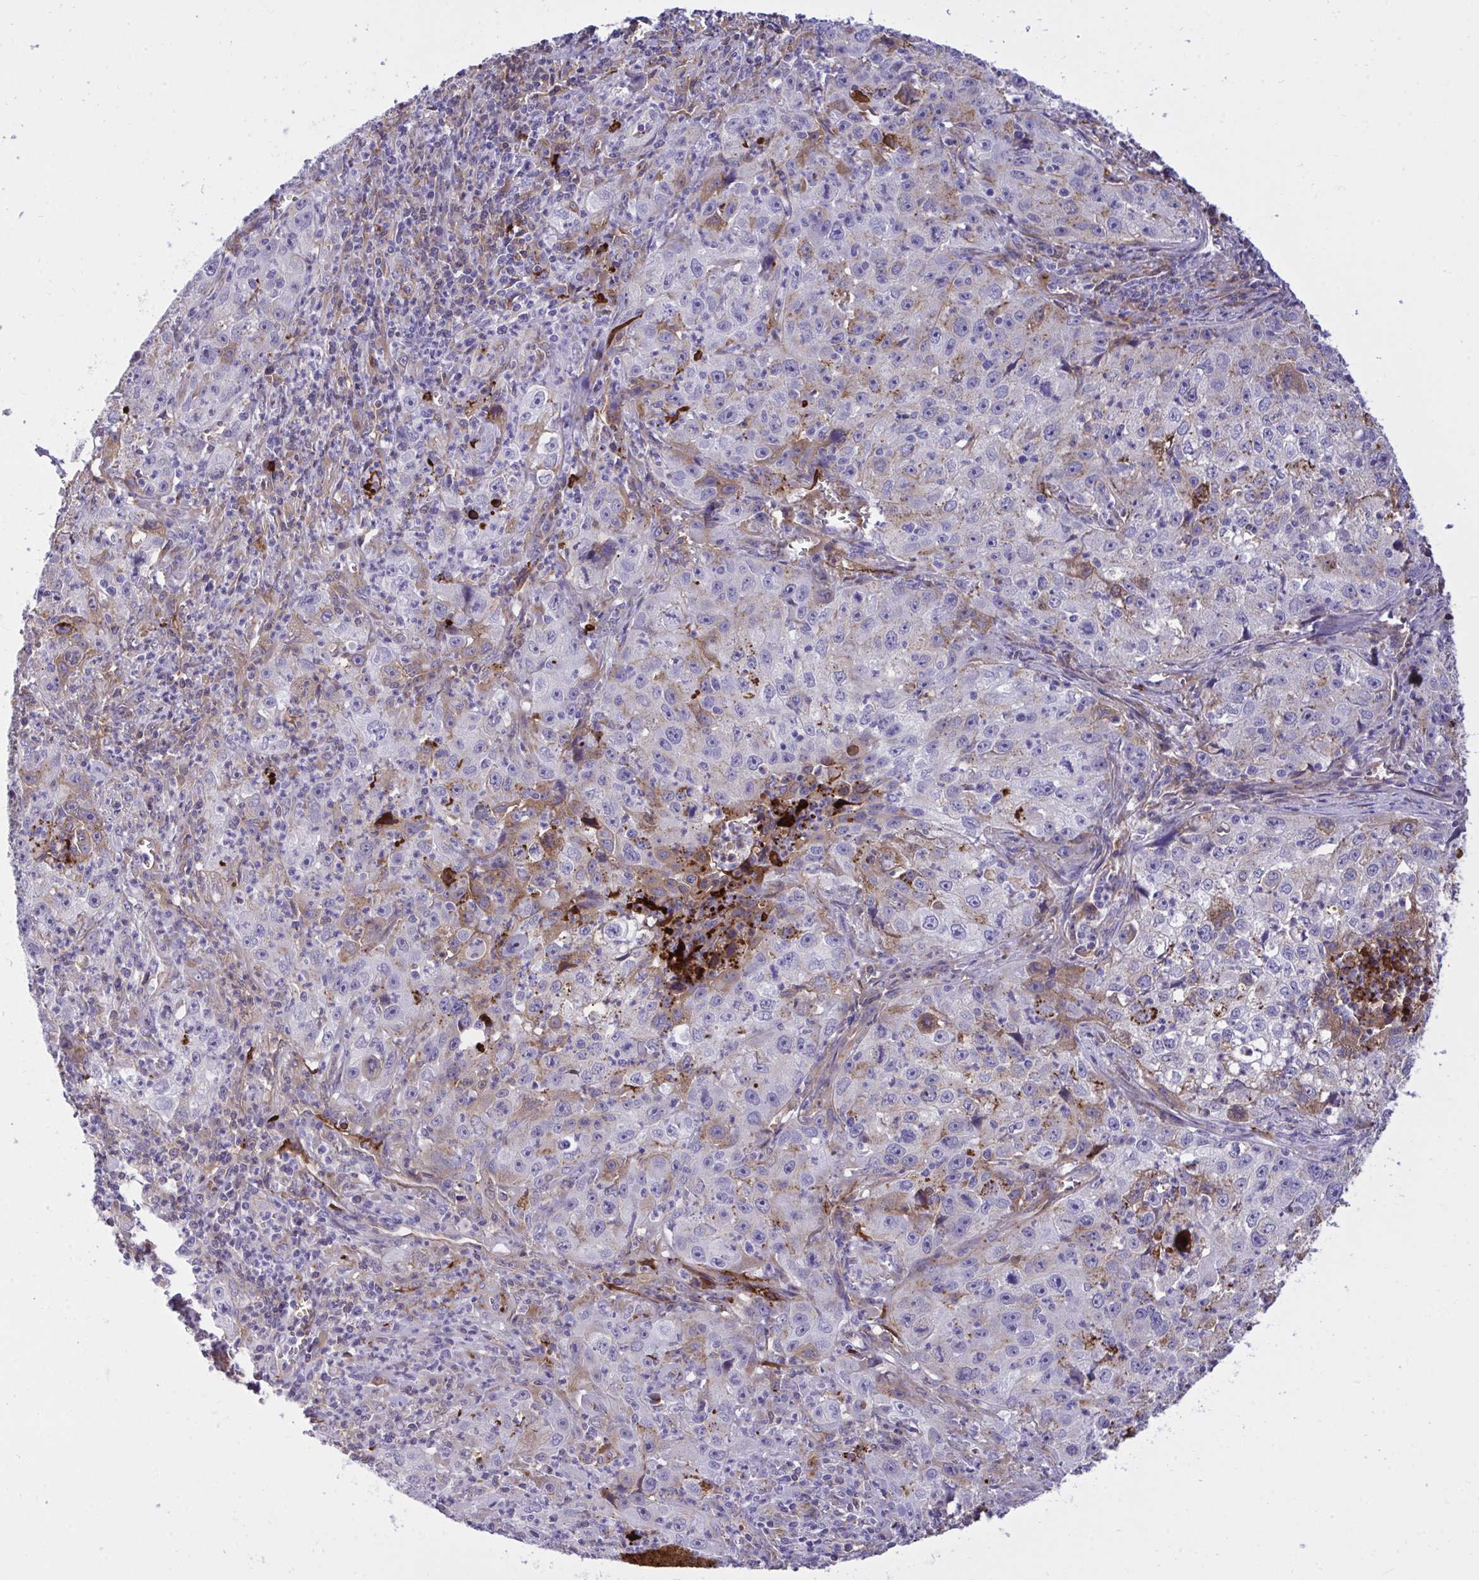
{"staining": {"intensity": "moderate", "quantity": "<25%", "location": "cytoplasmic/membranous"}, "tissue": "lung cancer", "cell_type": "Tumor cells", "image_type": "cancer", "snomed": [{"axis": "morphology", "description": "Squamous cell carcinoma, NOS"}, {"axis": "topography", "description": "Lung"}], "caption": "Human lung cancer stained with a protein marker exhibits moderate staining in tumor cells.", "gene": "F2", "patient": {"sex": "male", "age": 71}}